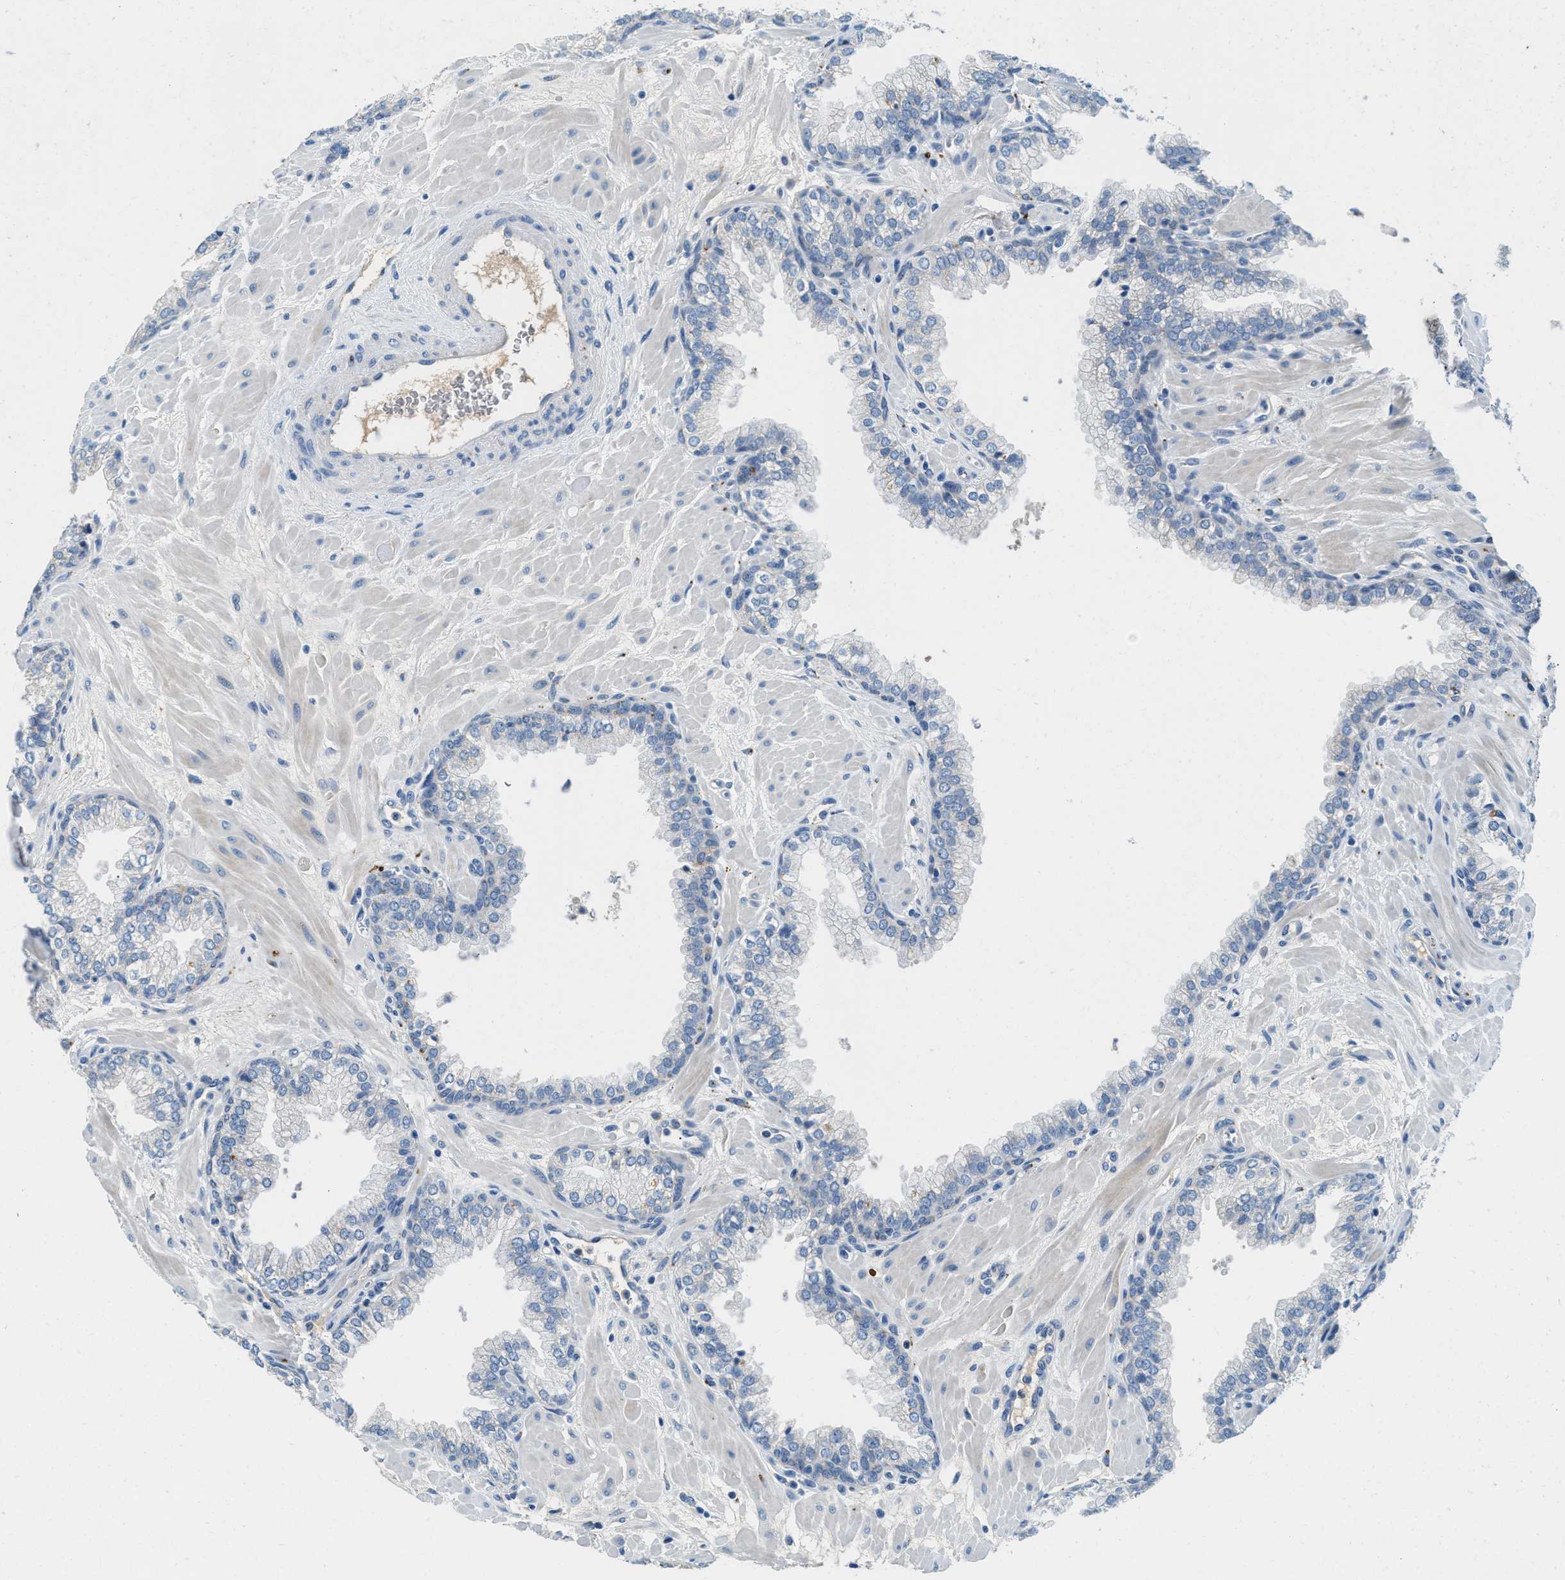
{"staining": {"intensity": "negative", "quantity": "none", "location": "none"}, "tissue": "prostate", "cell_type": "Glandular cells", "image_type": "normal", "snomed": [{"axis": "morphology", "description": "Normal tissue, NOS"}, {"axis": "morphology", "description": "Urothelial carcinoma, Low grade"}, {"axis": "topography", "description": "Urinary bladder"}, {"axis": "topography", "description": "Prostate"}], "caption": "Immunohistochemistry (IHC) micrograph of unremarkable prostate stained for a protein (brown), which reveals no positivity in glandular cells.", "gene": "TSPAN3", "patient": {"sex": "male", "age": 60}}